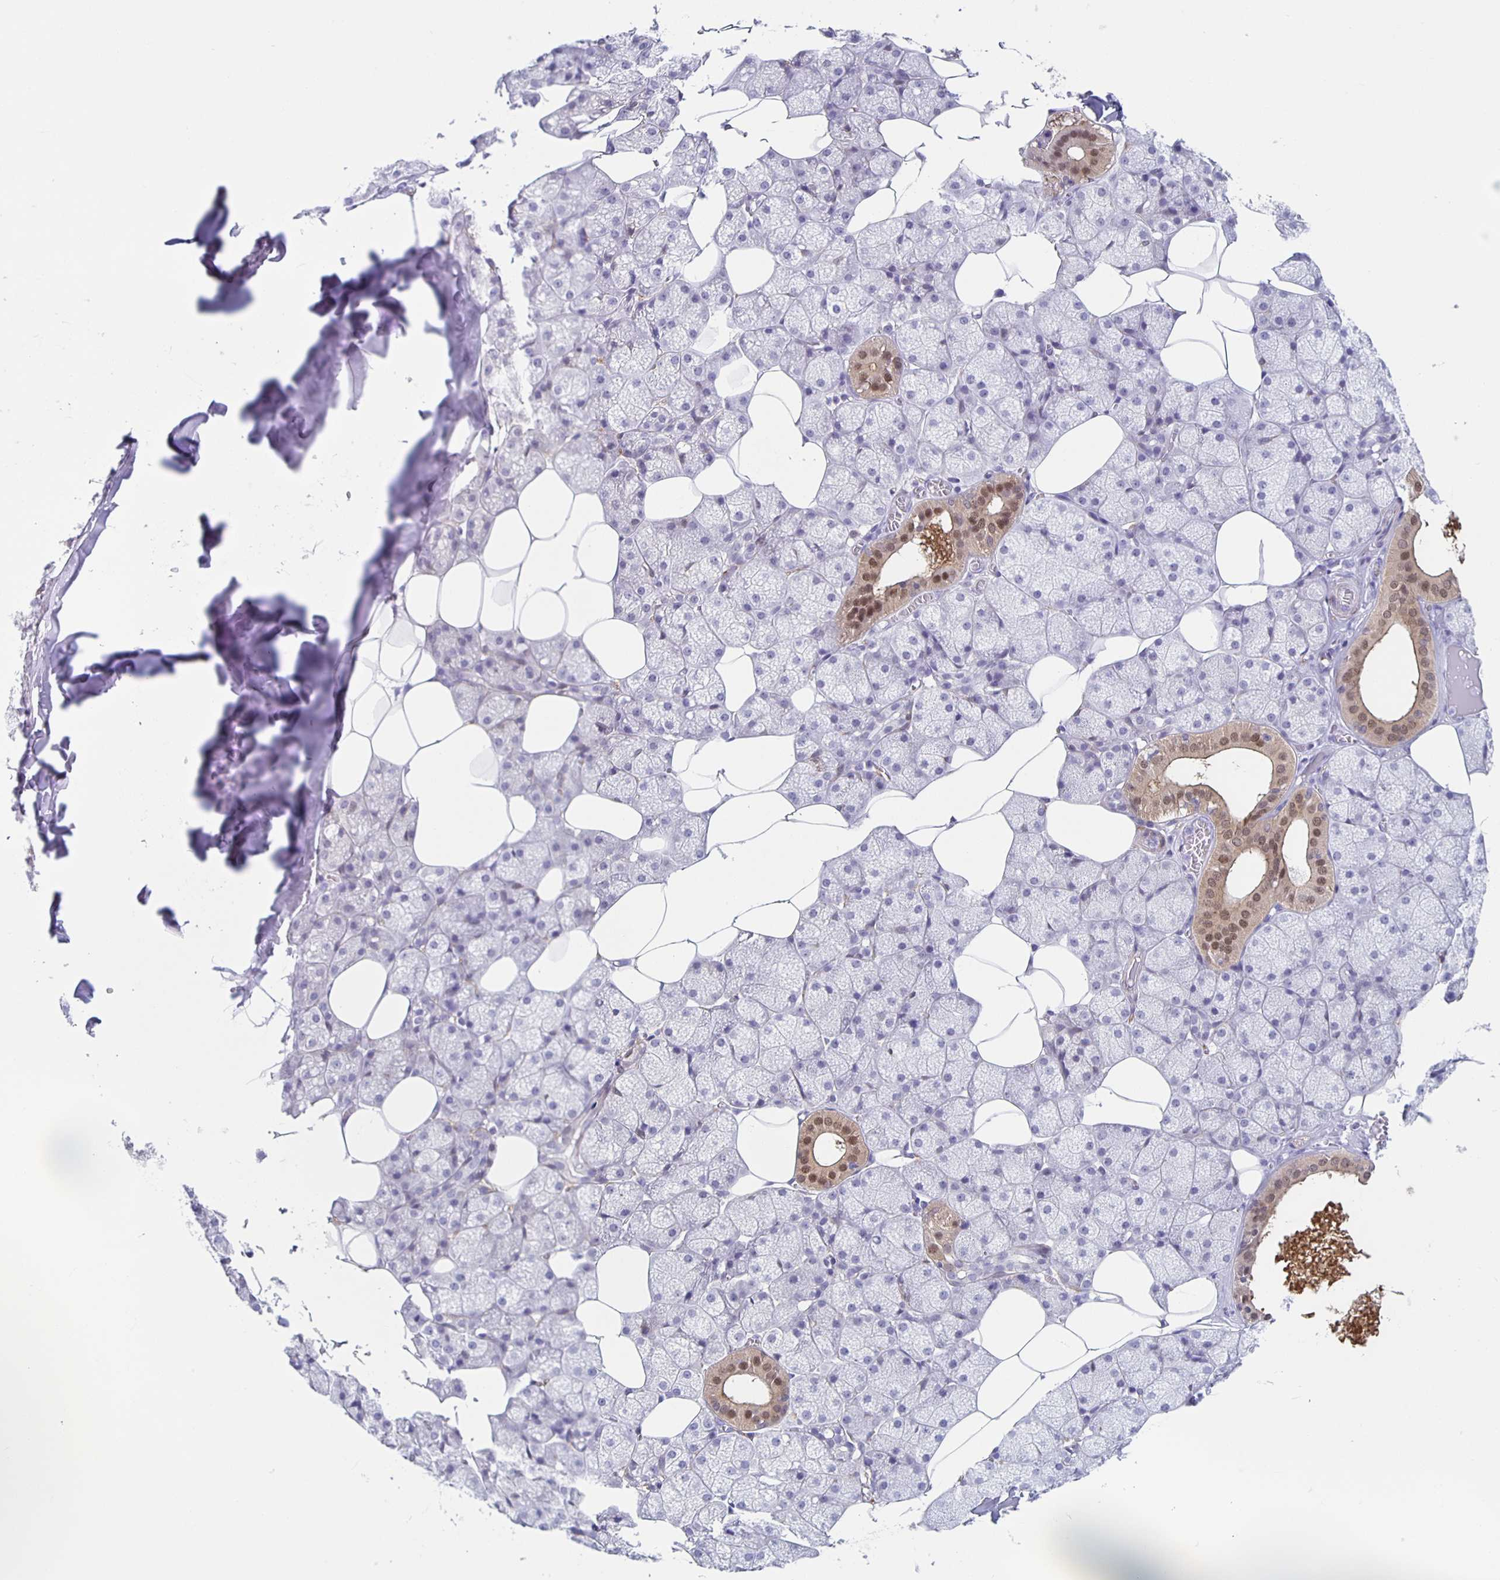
{"staining": {"intensity": "moderate", "quantity": "<25%", "location": "cytoplasmic/membranous,nuclear"}, "tissue": "salivary gland", "cell_type": "Glandular cells", "image_type": "normal", "snomed": [{"axis": "morphology", "description": "Normal tissue, NOS"}, {"axis": "topography", "description": "Salivary gland"}, {"axis": "topography", "description": "Peripheral nerve tissue"}], "caption": "Immunohistochemistry (IHC) histopathology image of normal salivary gland: salivary gland stained using immunohistochemistry (IHC) shows low levels of moderate protein expression localized specifically in the cytoplasmic/membranous,nuclear of glandular cells, appearing as a cytoplasmic/membranous,nuclear brown color.", "gene": "TPPP", "patient": {"sex": "male", "age": 38}}